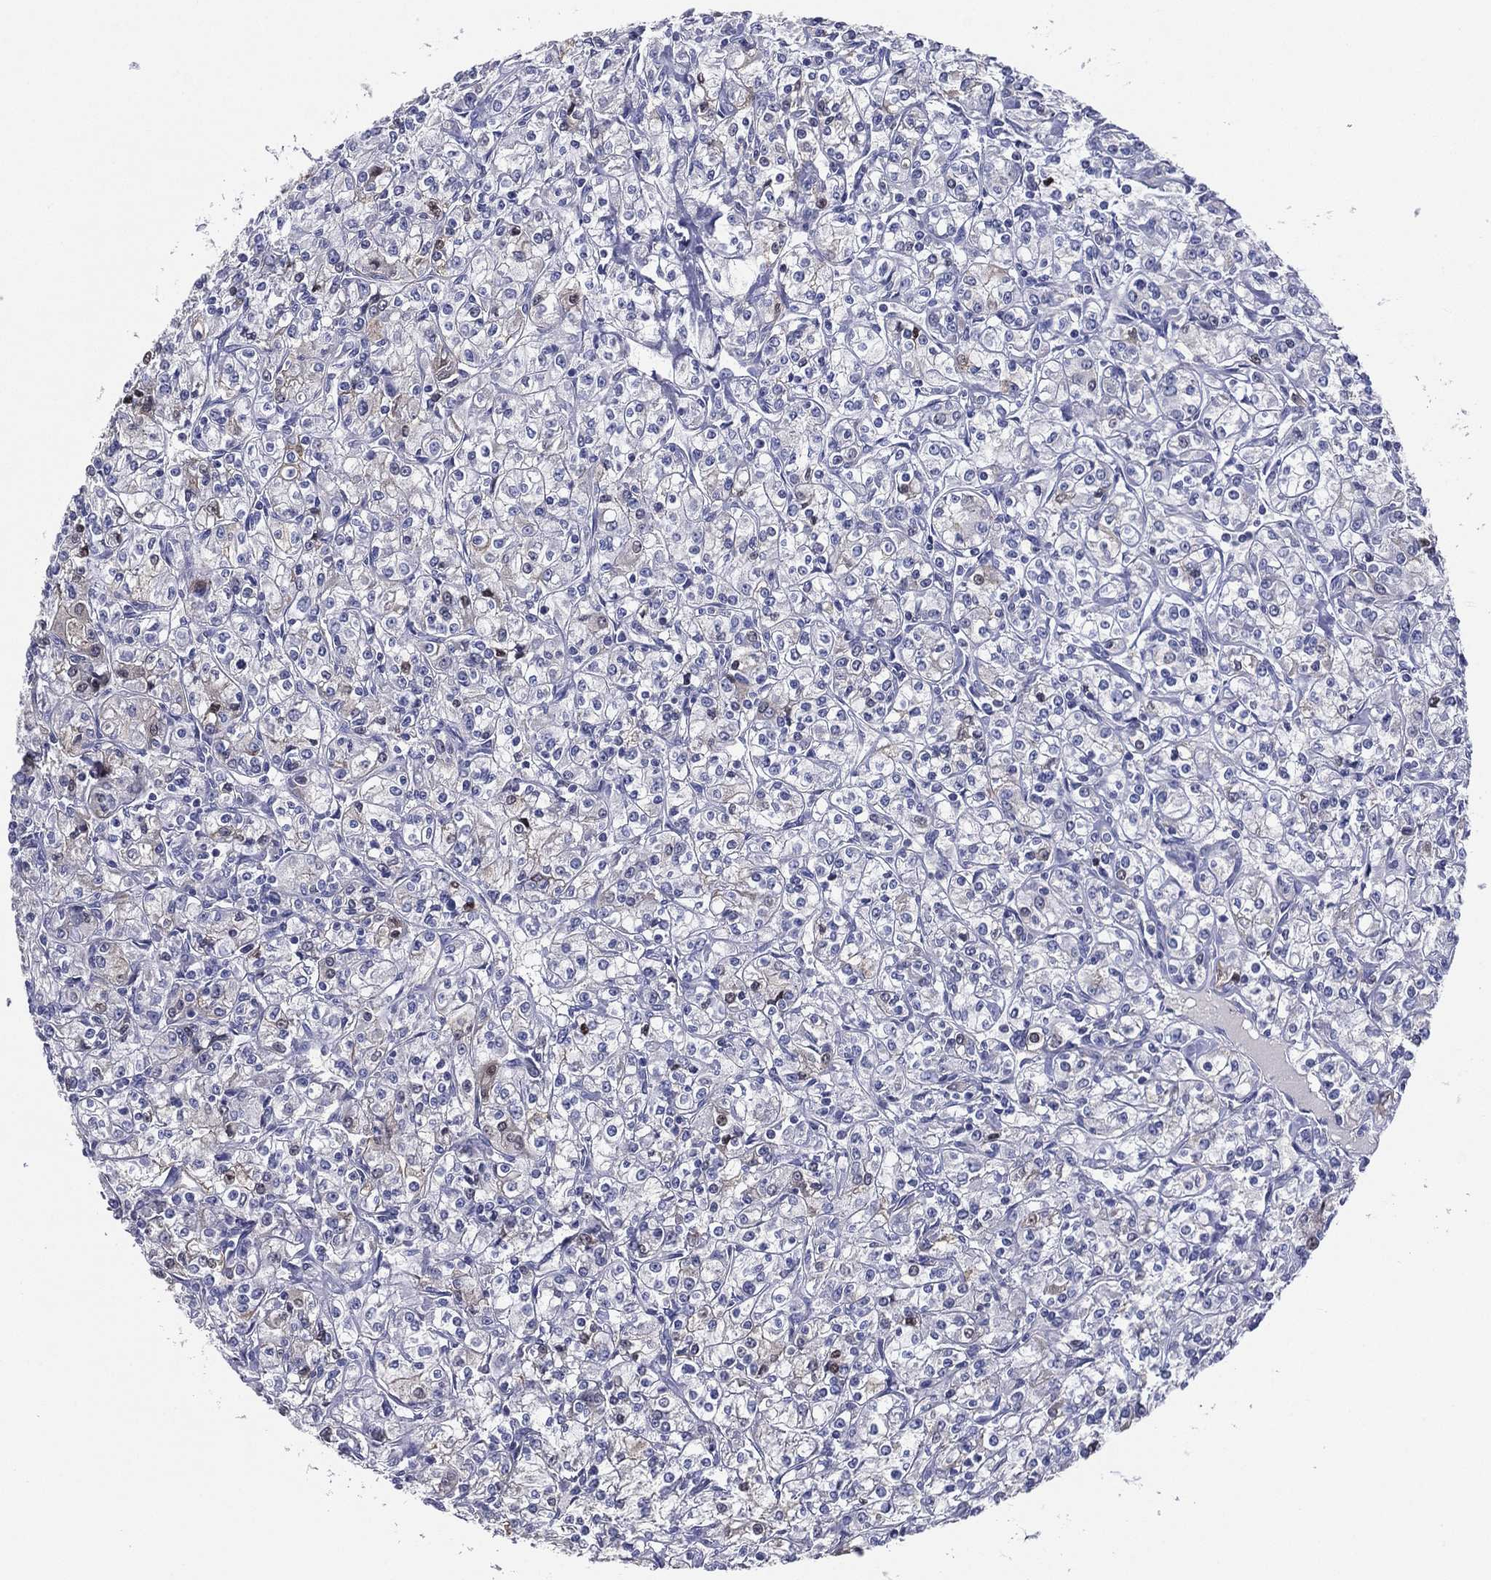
{"staining": {"intensity": "negative", "quantity": "none", "location": "none"}, "tissue": "renal cancer", "cell_type": "Tumor cells", "image_type": "cancer", "snomed": [{"axis": "morphology", "description": "Adenocarcinoma, NOS"}, {"axis": "topography", "description": "Kidney"}], "caption": "Human renal cancer stained for a protein using immunohistochemistry (IHC) demonstrates no positivity in tumor cells.", "gene": "TFAP2A", "patient": {"sex": "male", "age": 77}}